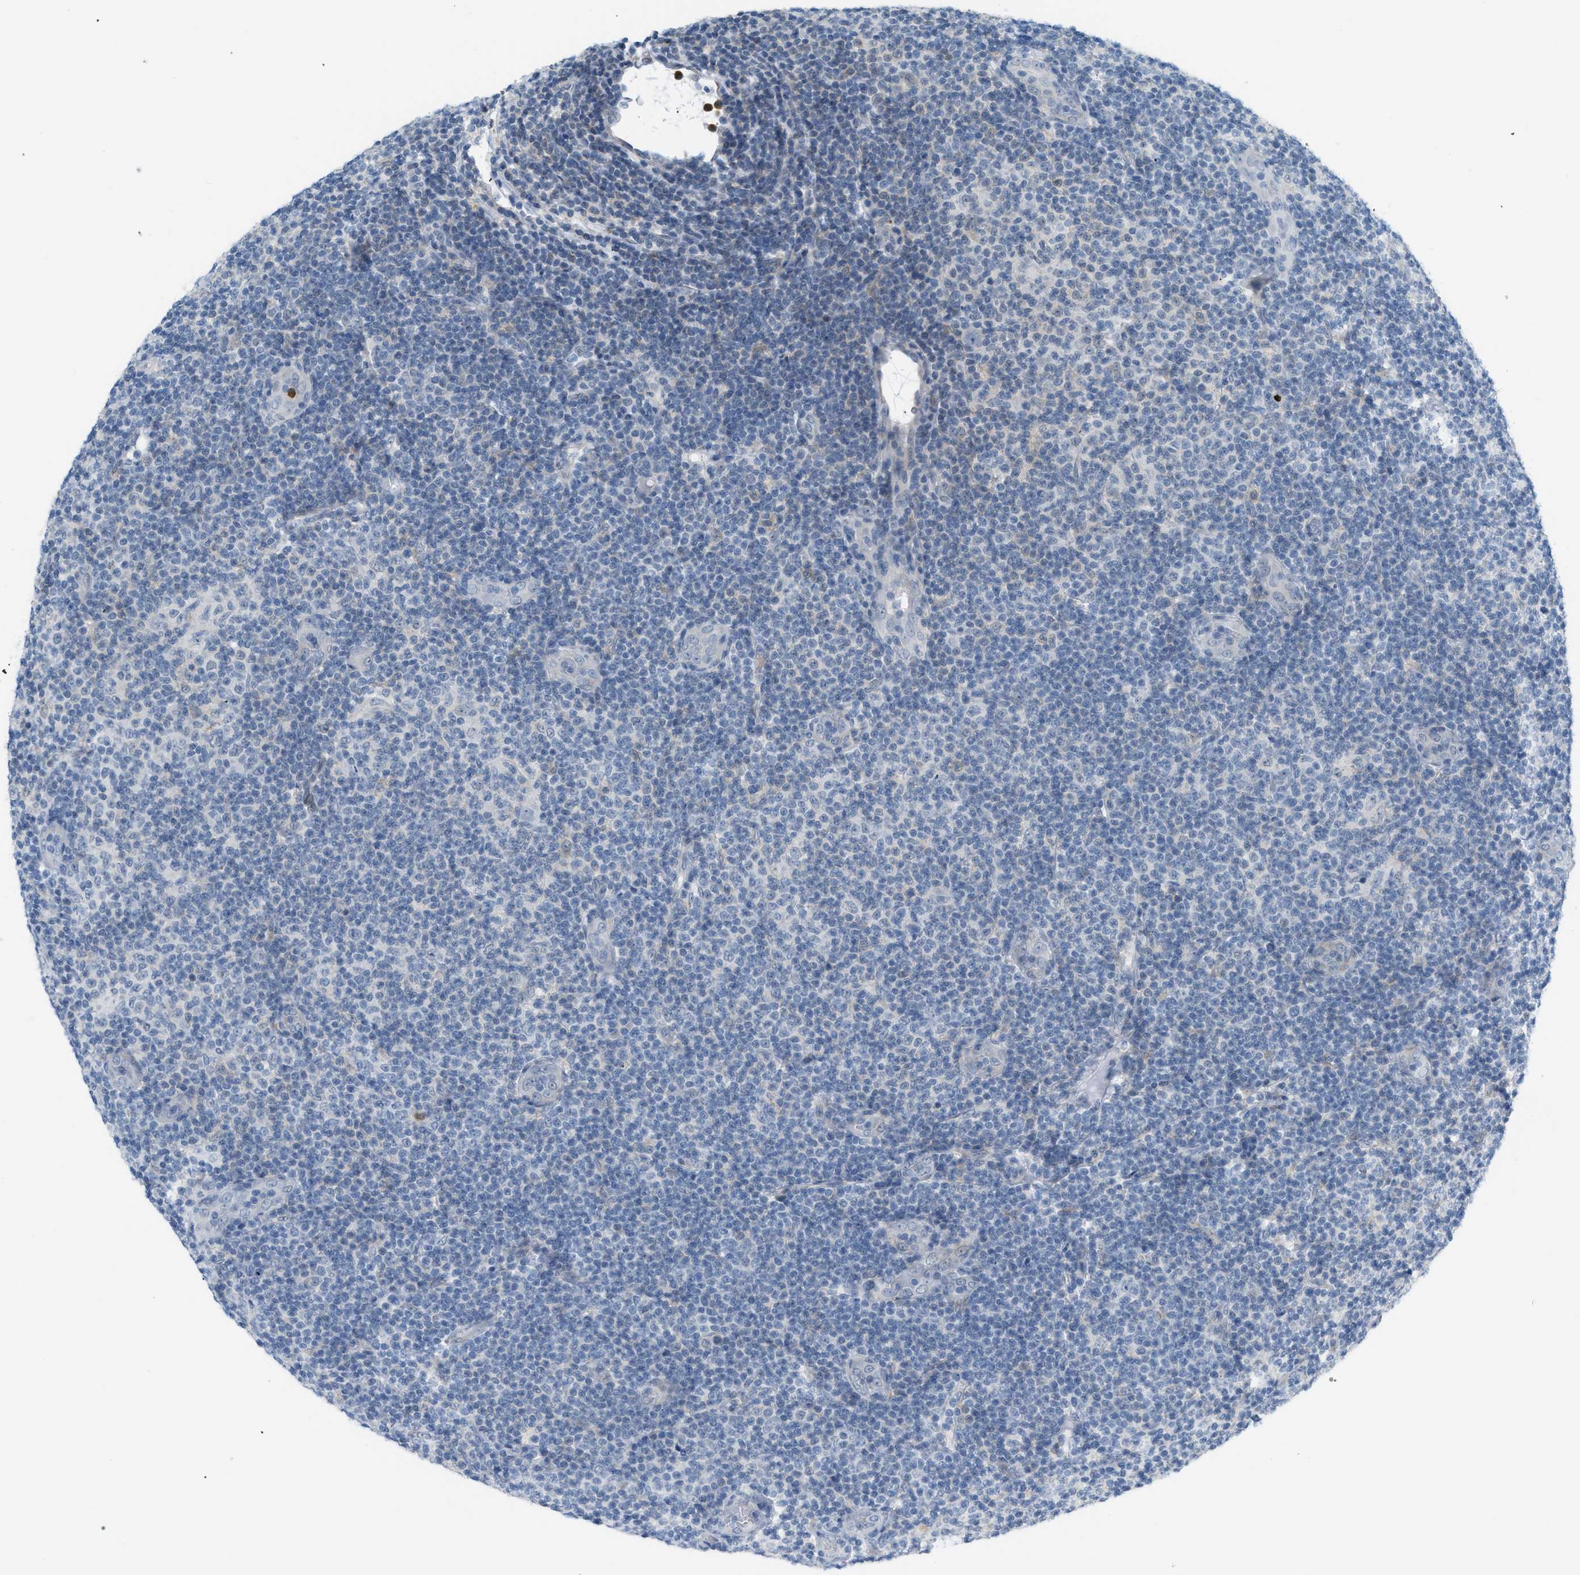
{"staining": {"intensity": "negative", "quantity": "none", "location": "none"}, "tissue": "lymphoma", "cell_type": "Tumor cells", "image_type": "cancer", "snomed": [{"axis": "morphology", "description": "Malignant lymphoma, non-Hodgkin's type, Low grade"}, {"axis": "topography", "description": "Lymph node"}], "caption": "High magnification brightfield microscopy of low-grade malignant lymphoma, non-Hodgkin's type stained with DAB (brown) and counterstained with hematoxylin (blue): tumor cells show no significant expression.", "gene": "ZNF408", "patient": {"sex": "male", "age": 83}}